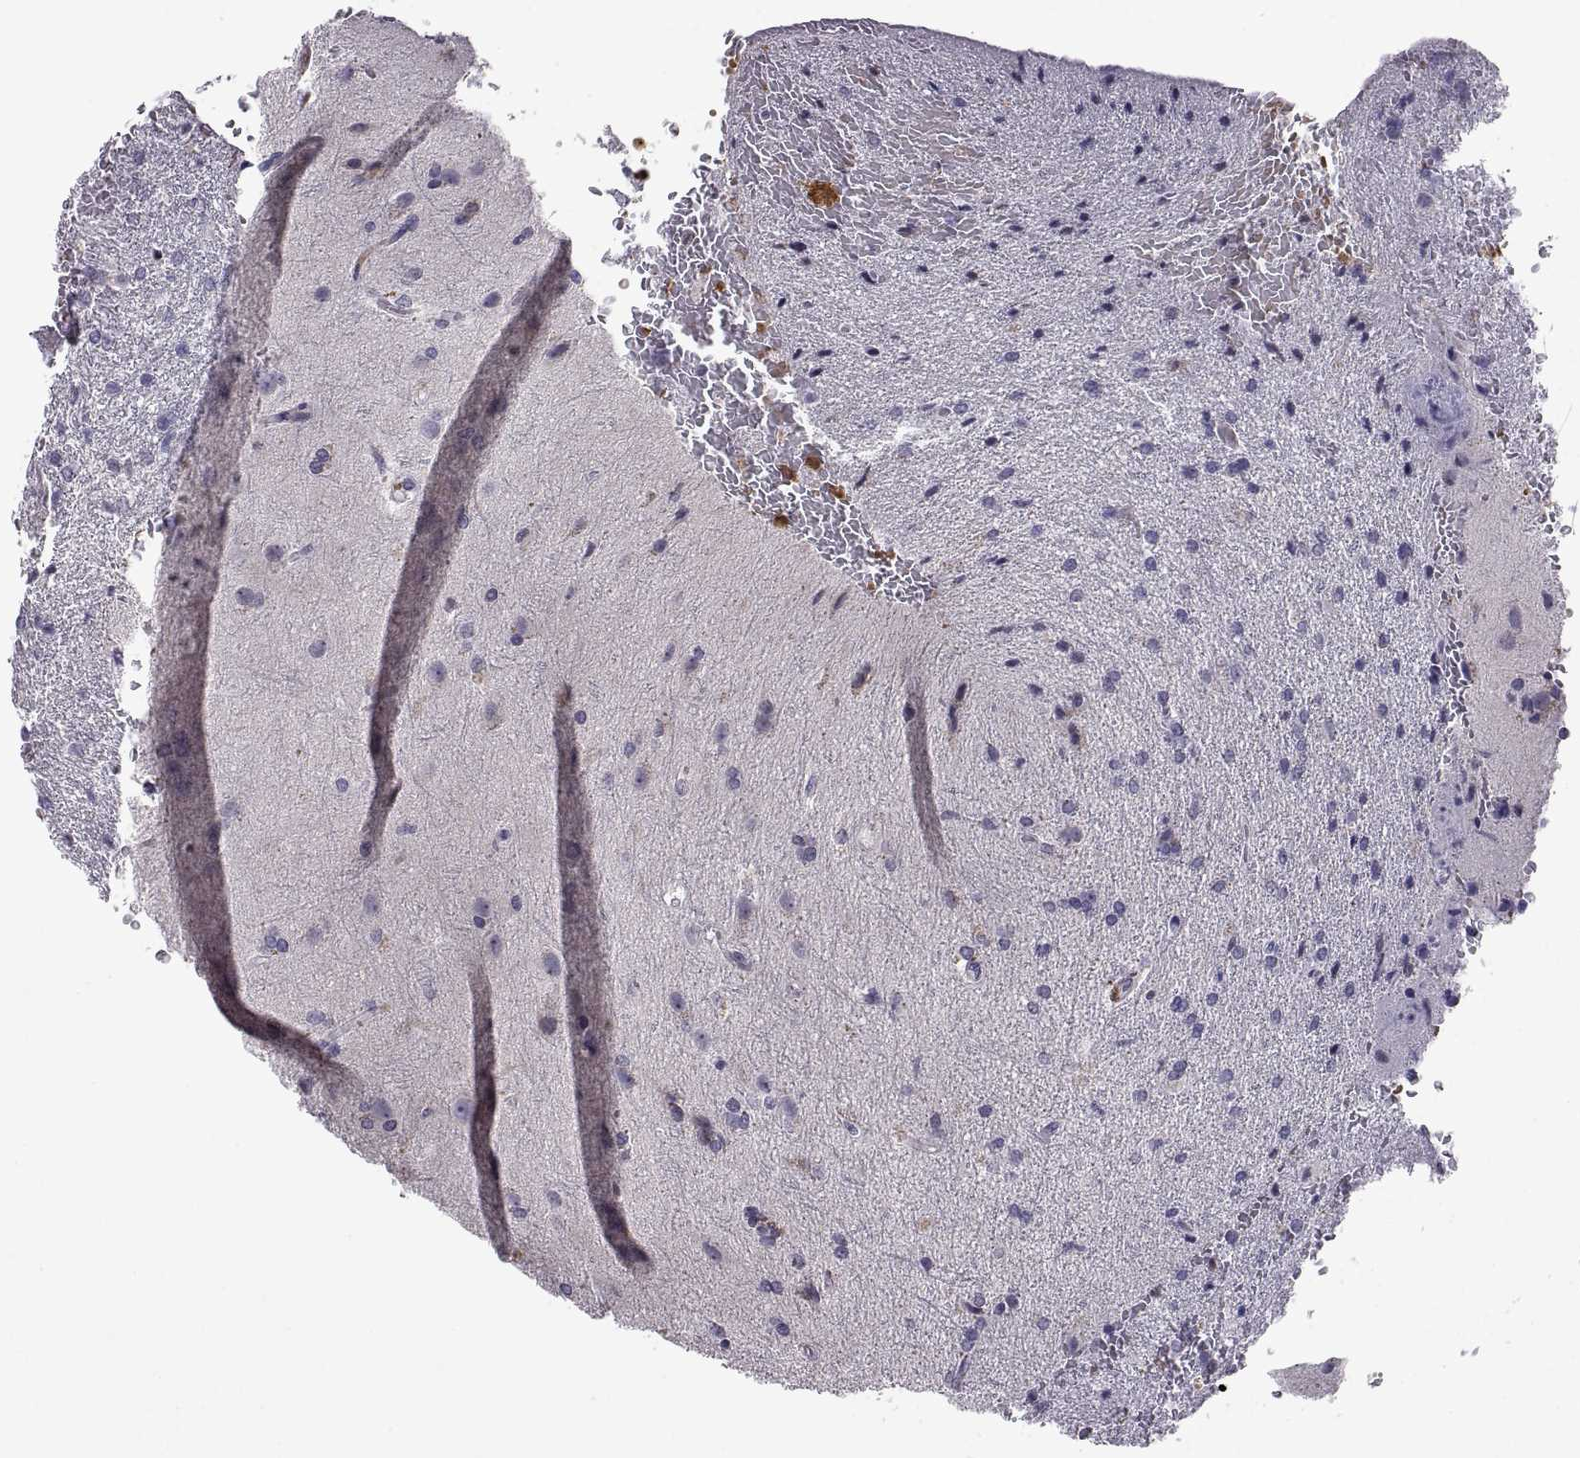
{"staining": {"intensity": "negative", "quantity": "none", "location": "none"}, "tissue": "glioma", "cell_type": "Tumor cells", "image_type": "cancer", "snomed": [{"axis": "morphology", "description": "Glioma, malignant, High grade"}, {"axis": "topography", "description": "Brain"}], "caption": "Photomicrograph shows no significant protein staining in tumor cells of malignant glioma (high-grade).", "gene": "DOK3", "patient": {"sex": "male", "age": 68}}